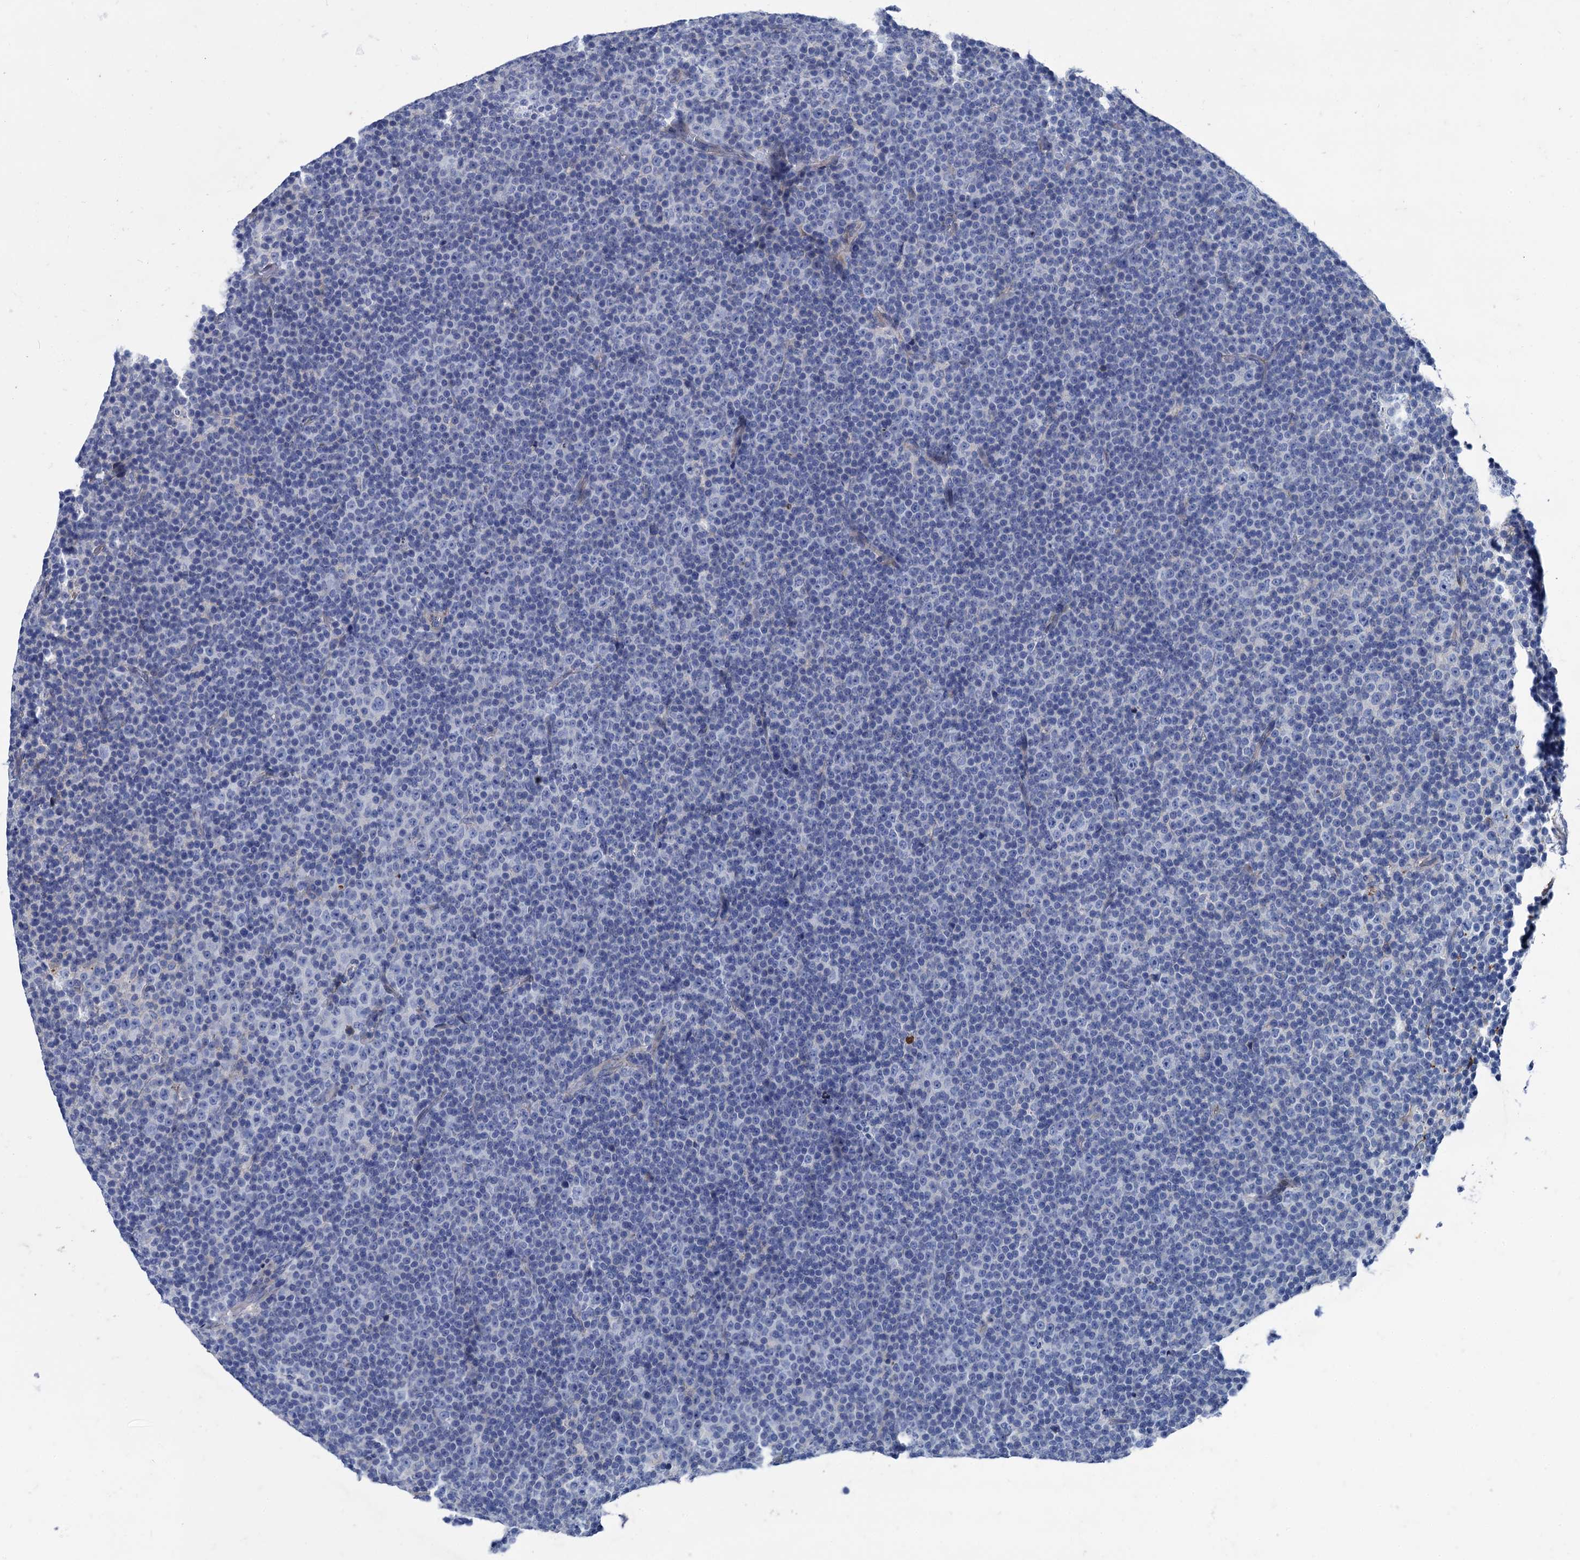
{"staining": {"intensity": "negative", "quantity": "none", "location": "none"}, "tissue": "lymphoma", "cell_type": "Tumor cells", "image_type": "cancer", "snomed": [{"axis": "morphology", "description": "Malignant lymphoma, non-Hodgkin's type, Low grade"}, {"axis": "topography", "description": "Lymph node"}], "caption": "A high-resolution photomicrograph shows immunohistochemistry staining of lymphoma, which shows no significant staining in tumor cells.", "gene": "TMEM72", "patient": {"sex": "female", "age": 67}}